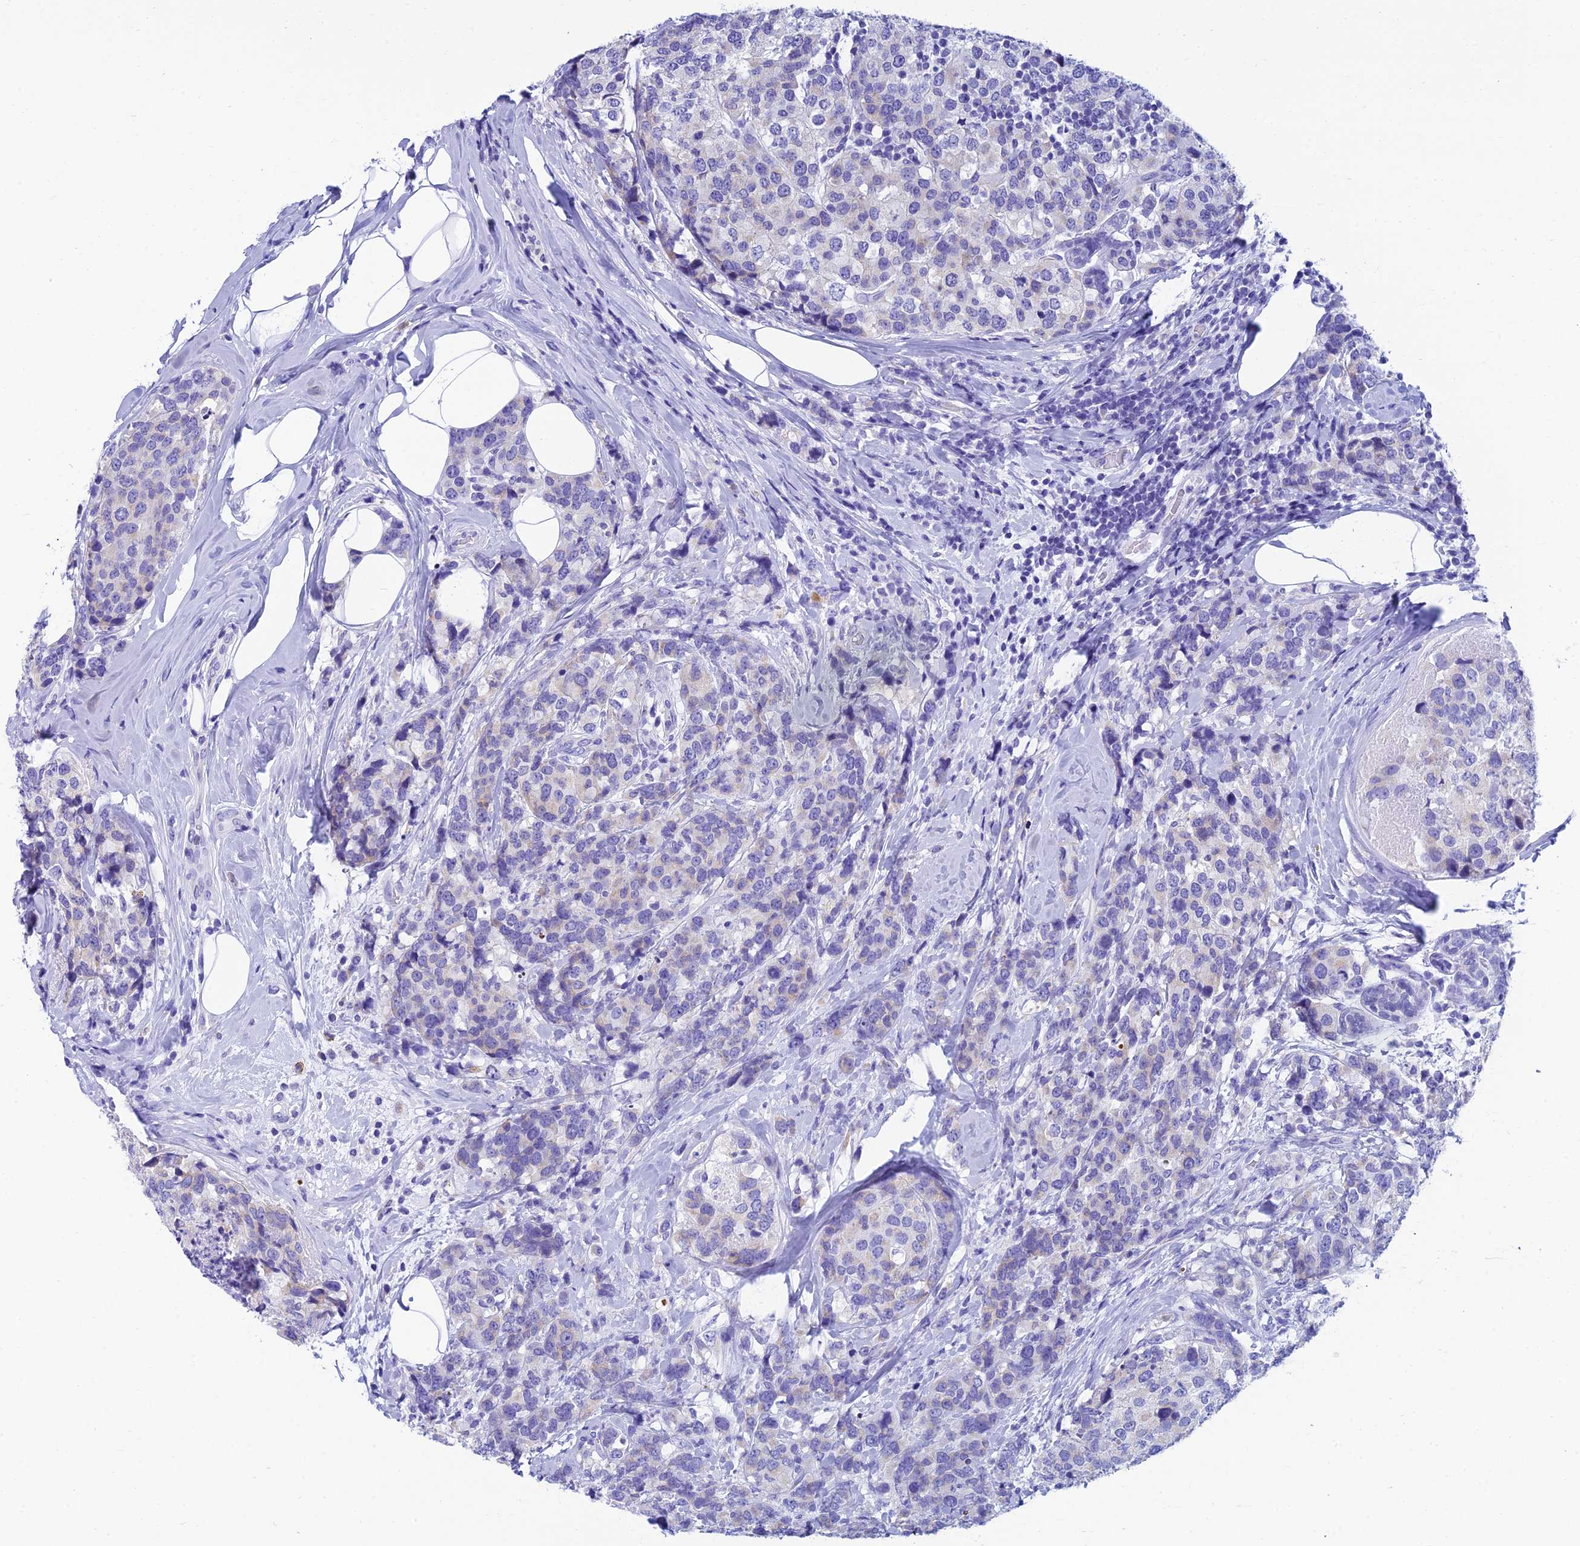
{"staining": {"intensity": "negative", "quantity": "none", "location": "none"}, "tissue": "breast cancer", "cell_type": "Tumor cells", "image_type": "cancer", "snomed": [{"axis": "morphology", "description": "Lobular carcinoma"}, {"axis": "topography", "description": "Breast"}], "caption": "Immunohistochemical staining of breast cancer reveals no significant staining in tumor cells. (DAB (3,3'-diaminobenzidine) IHC visualized using brightfield microscopy, high magnification).", "gene": "REEP4", "patient": {"sex": "female", "age": 59}}